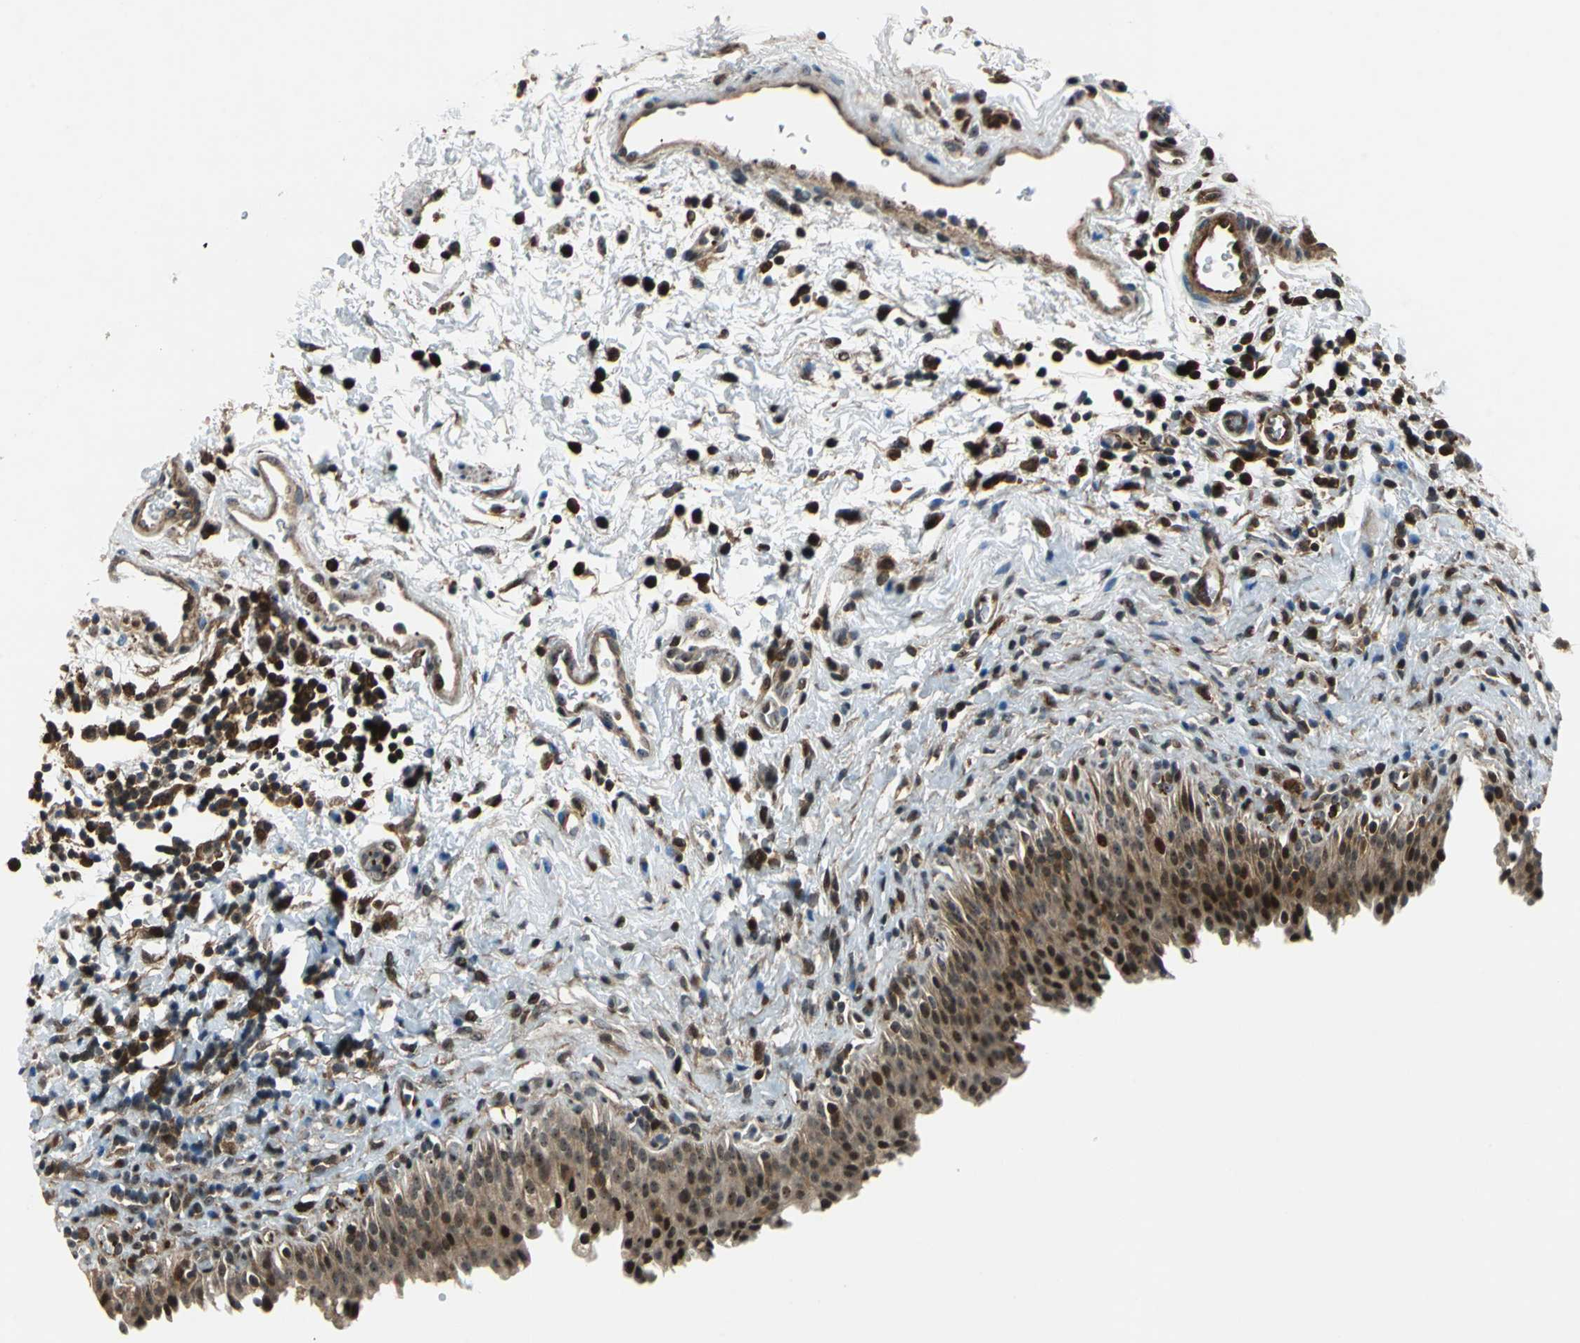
{"staining": {"intensity": "strong", "quantity": "25%-75%", "location": "cytoplasmic/membranous,nuclear"}, "tissue": "urinary bladder", "cell_type": "Urothelial cells", "image_type": "normal", "snomed": [{"axis": "morphology", "description": "Normal tissue, NOS"}, {"axis": "topography", "description": "Urinary bladder"}], "caption": "This image exhibits benign urinary bladder stained with immunohistochemistry to label a protein in brown. The cytoplasmic/membranous,nuclear of urothelial cells show strong positivity for the protein. Nuclei are counter-stained blue.", "gene": "AATF", "patient": {"sex": "male", "age": 51}}